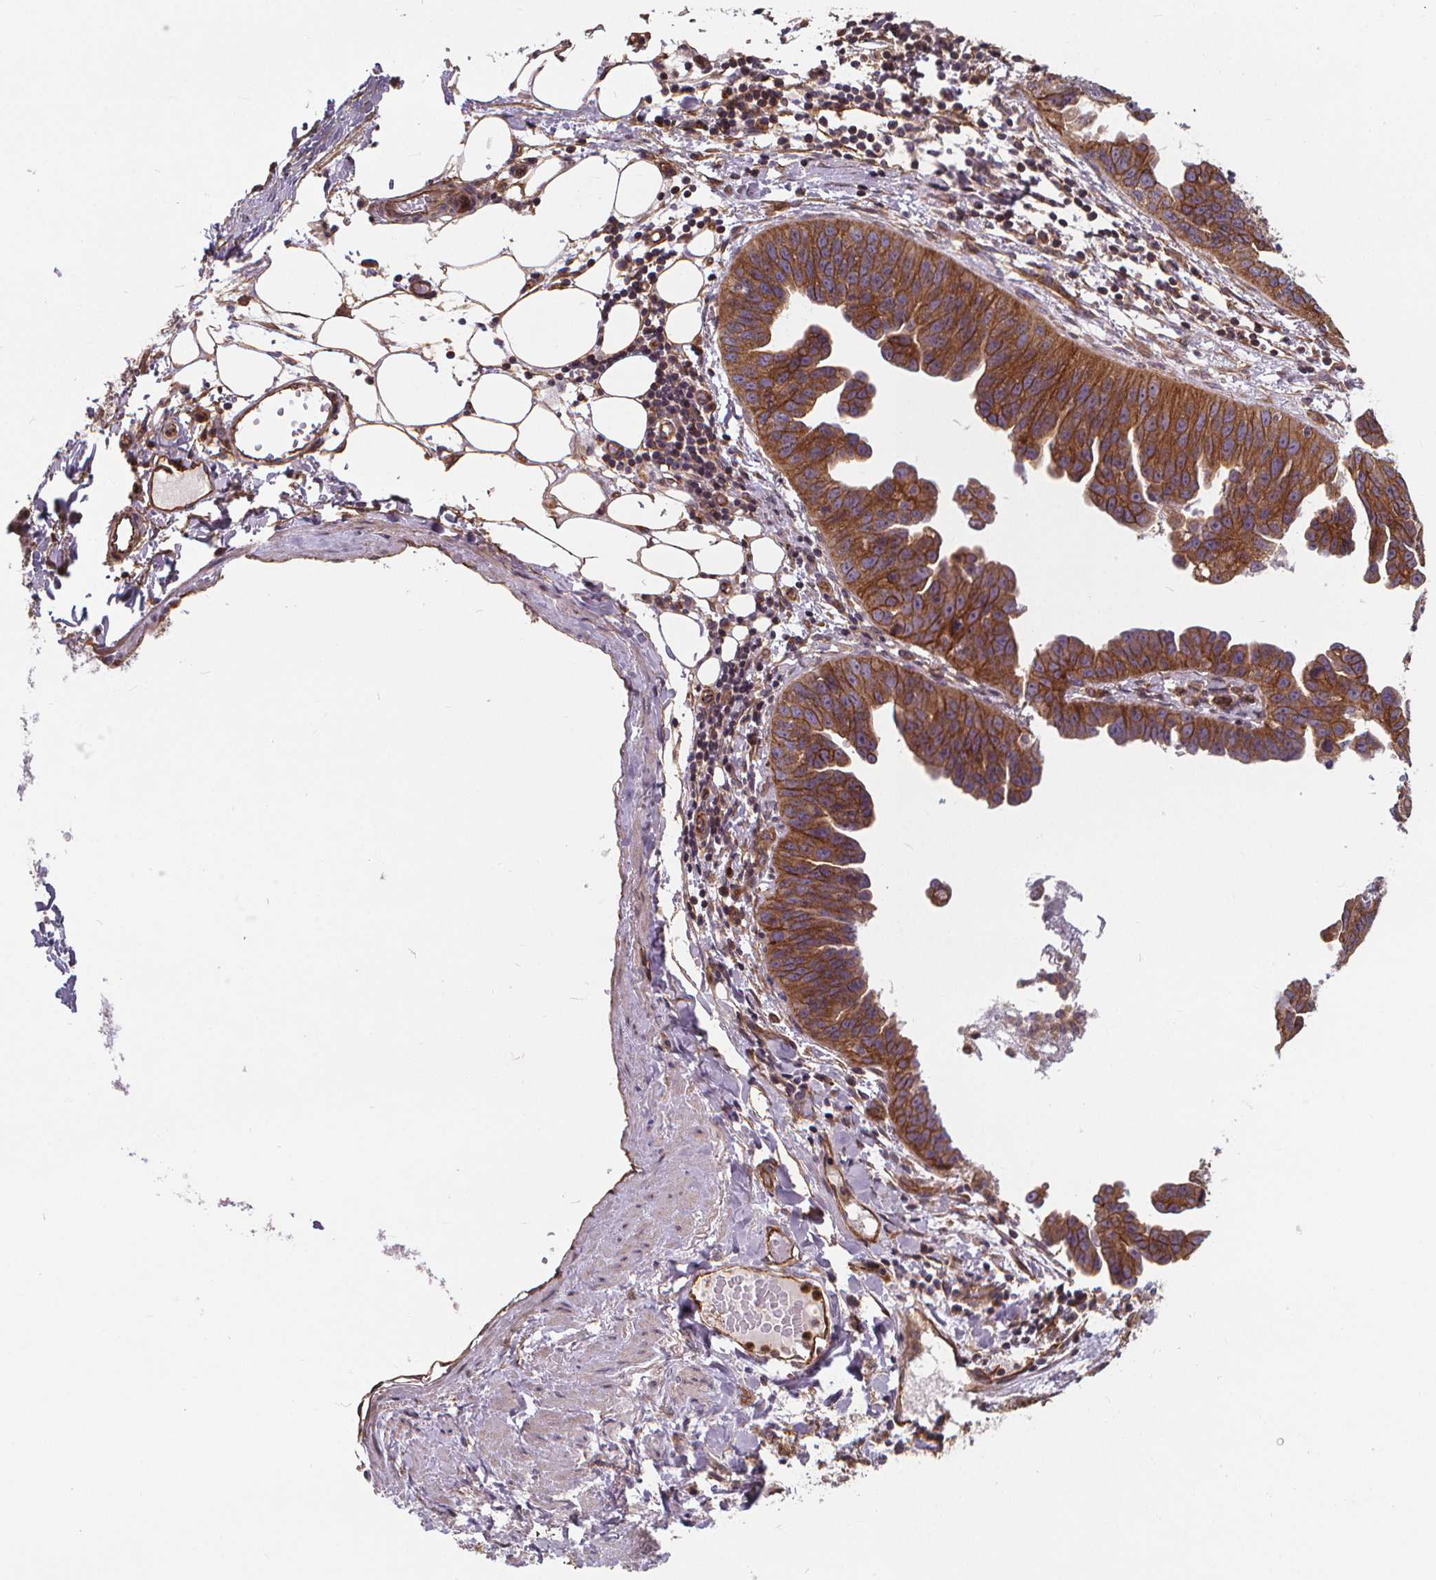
{"staining": {"intensity": "strong", "quantity": ">75%", "location": "cytoplasmic/membranous"}, "tissue": "ovarian cancer", "cell_type": "Tumor cells", "image_type": "cancer", "snomed": [{"axis": "morphology", "description": "Cystadenocarcinoma, serous, NOS"}, {"axis": "topography", "description": "Ovary"}], "caption": "Serous cystadenocarcinoma (ovarian) stained for a protein demonstrates strong cytoplasmic/membranous positivity in tumor cells. The staining is performed using DAB brown chromogen to label protein expression. The nuclei are counter-stained blue using hematoxylin.", "gene": "CLINT1", "patient": {"sex": "female", "age": 75}}